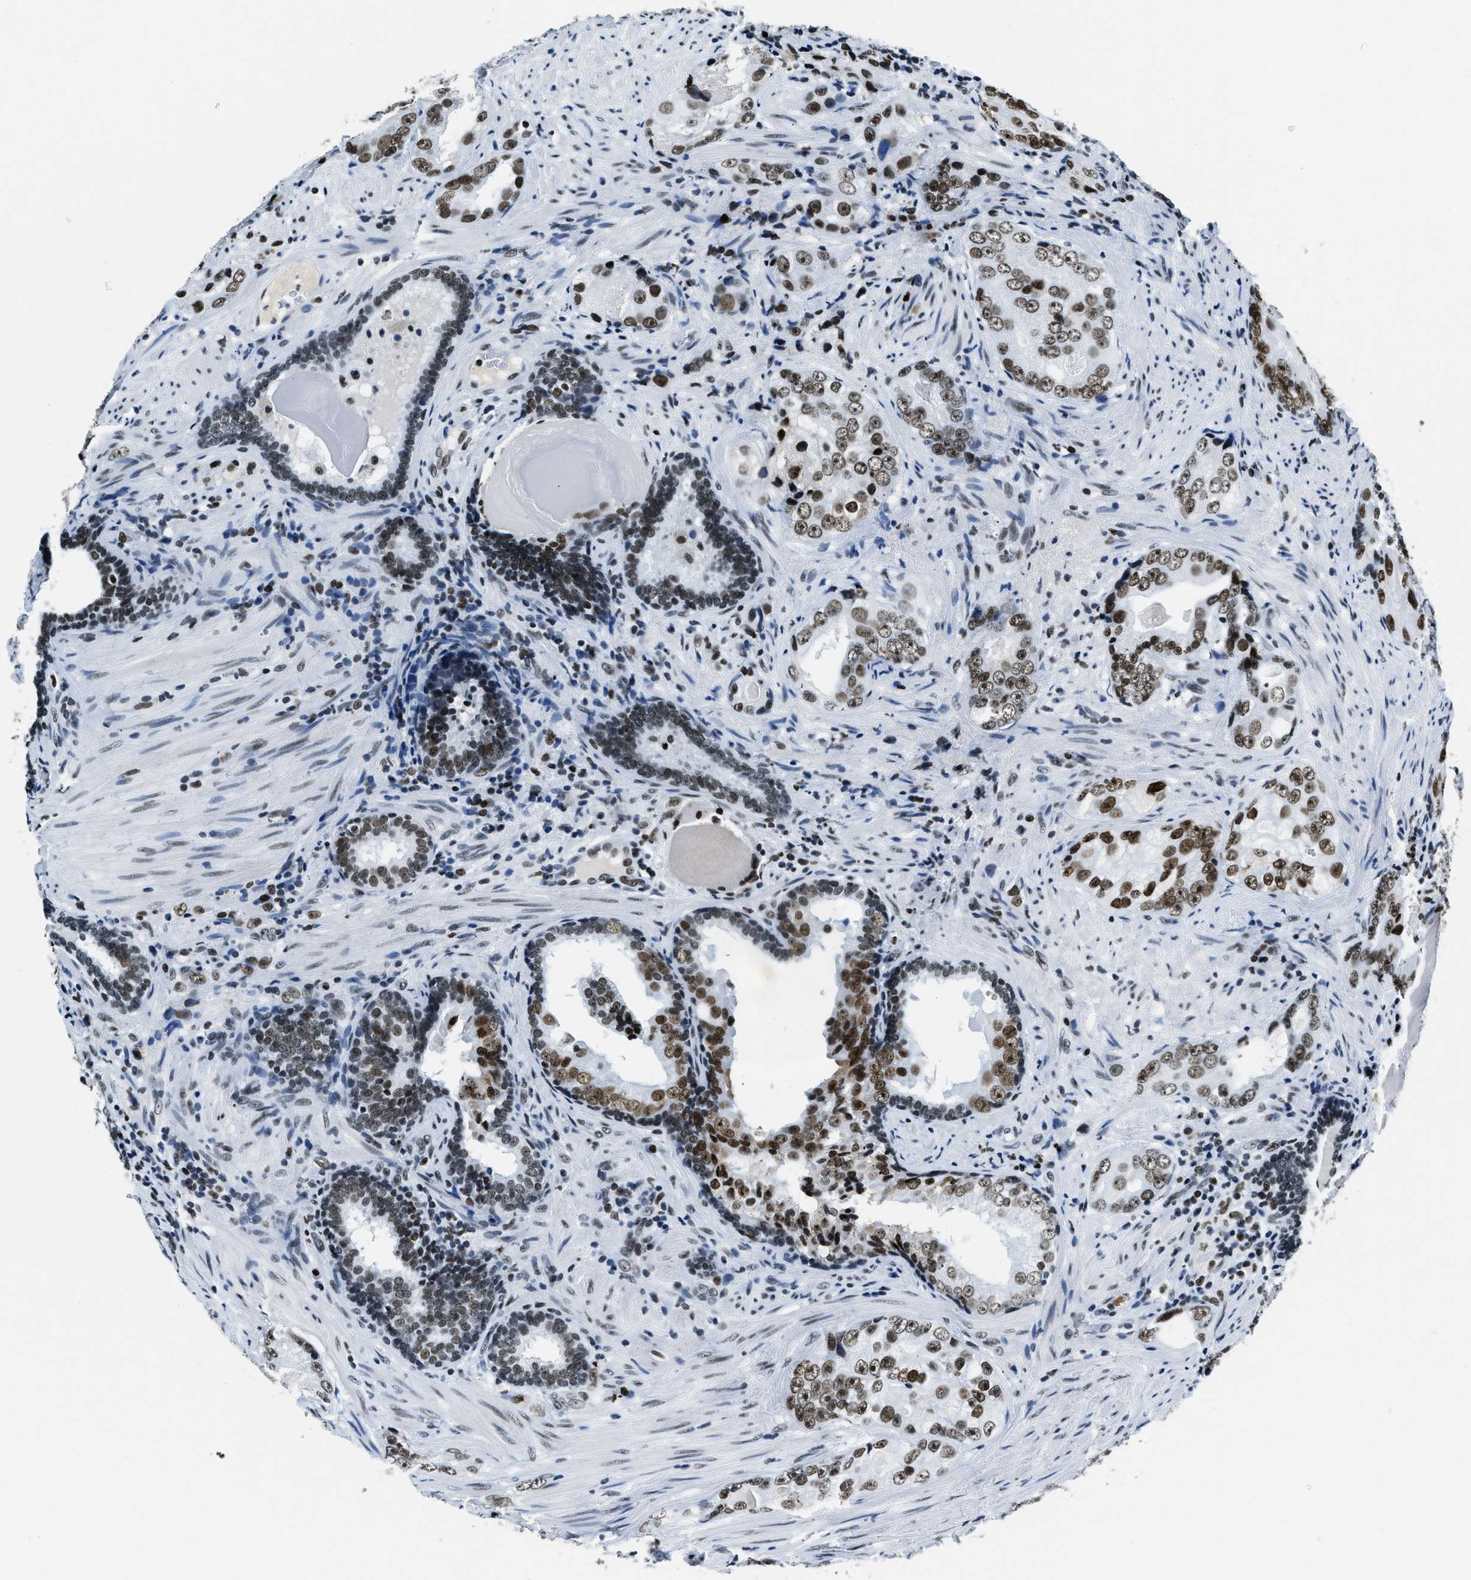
{"staining": {"intensity": "strong", "quantity": ">75%", "location": "nuclear"}, "tissue": "prostate cancer", "cell_type": "Tumor cells", "image_type": "cancer", "snomed": [{"axis": "morphology", "description": "Adenocarcinoma, High grade"}, {"axis": "topography", "description": "Prostate"}], "caption": "Human high-grade adenocarcinoma (prostate) stained with a protein marker demonstrates strong staining in tumor cells.", "gene": "TOP1", "patient": {"sex": "male", "age": 66}}